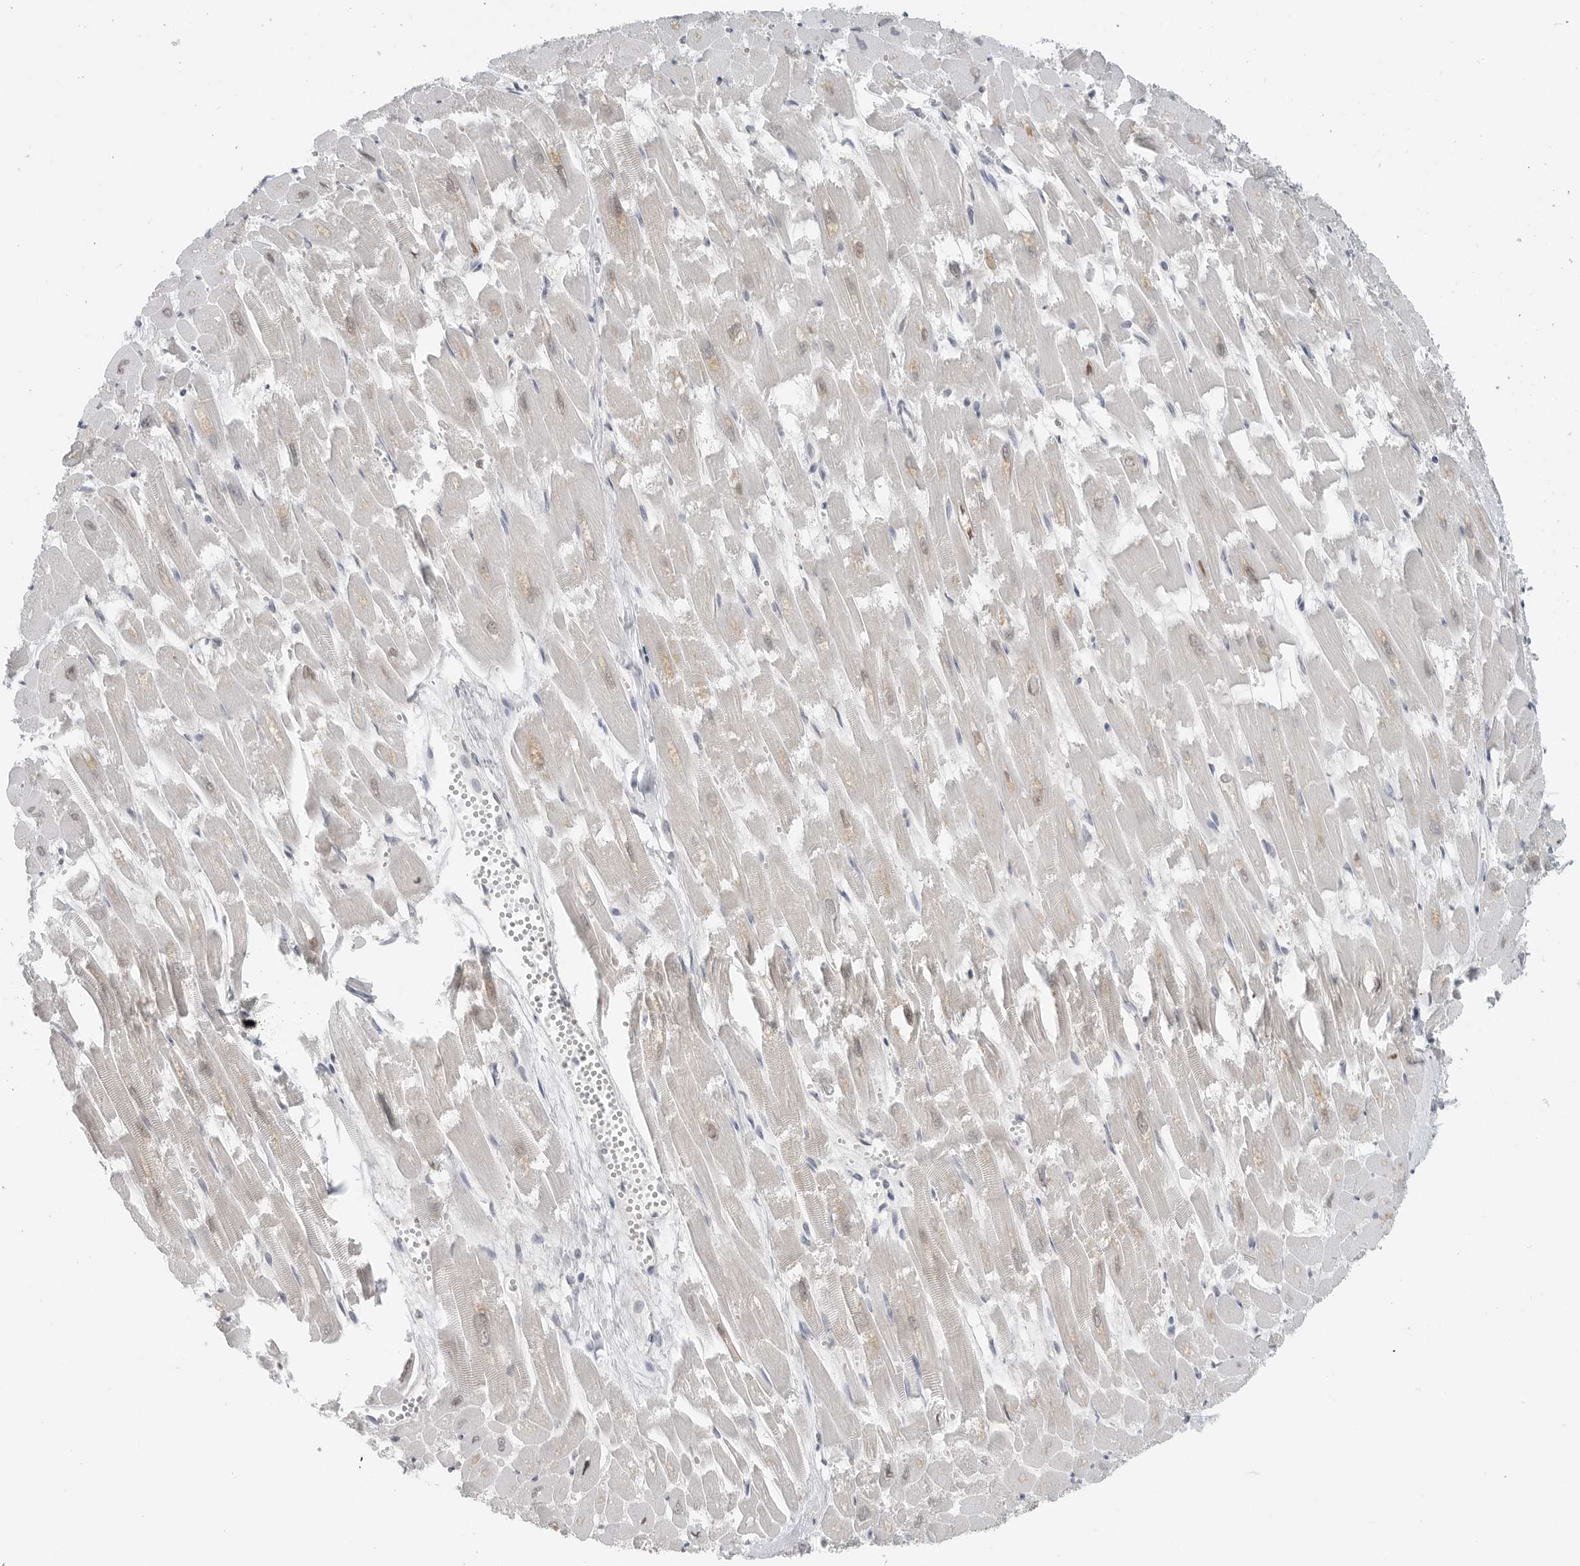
{"staining": {"intensity": "weak", "quantity": "25%-75%", "location": "nuclear"}, "tissue": "heart muscle", "cell_type": "Cardiomyocytes", "image_type": "normal", "snomed": [{"axis": "morphology", "description": "Normal tissue, NOS"}, {"axis": "topography", "description": "Heart"}], "caption": "IHC of unremarkable heart muscle displays low levels of weak nuclear expression in approximately 25%-75% of cardiomyocytes.", "gene": "IL12RB2", "patient": {"sex": "male", "age": 54}}